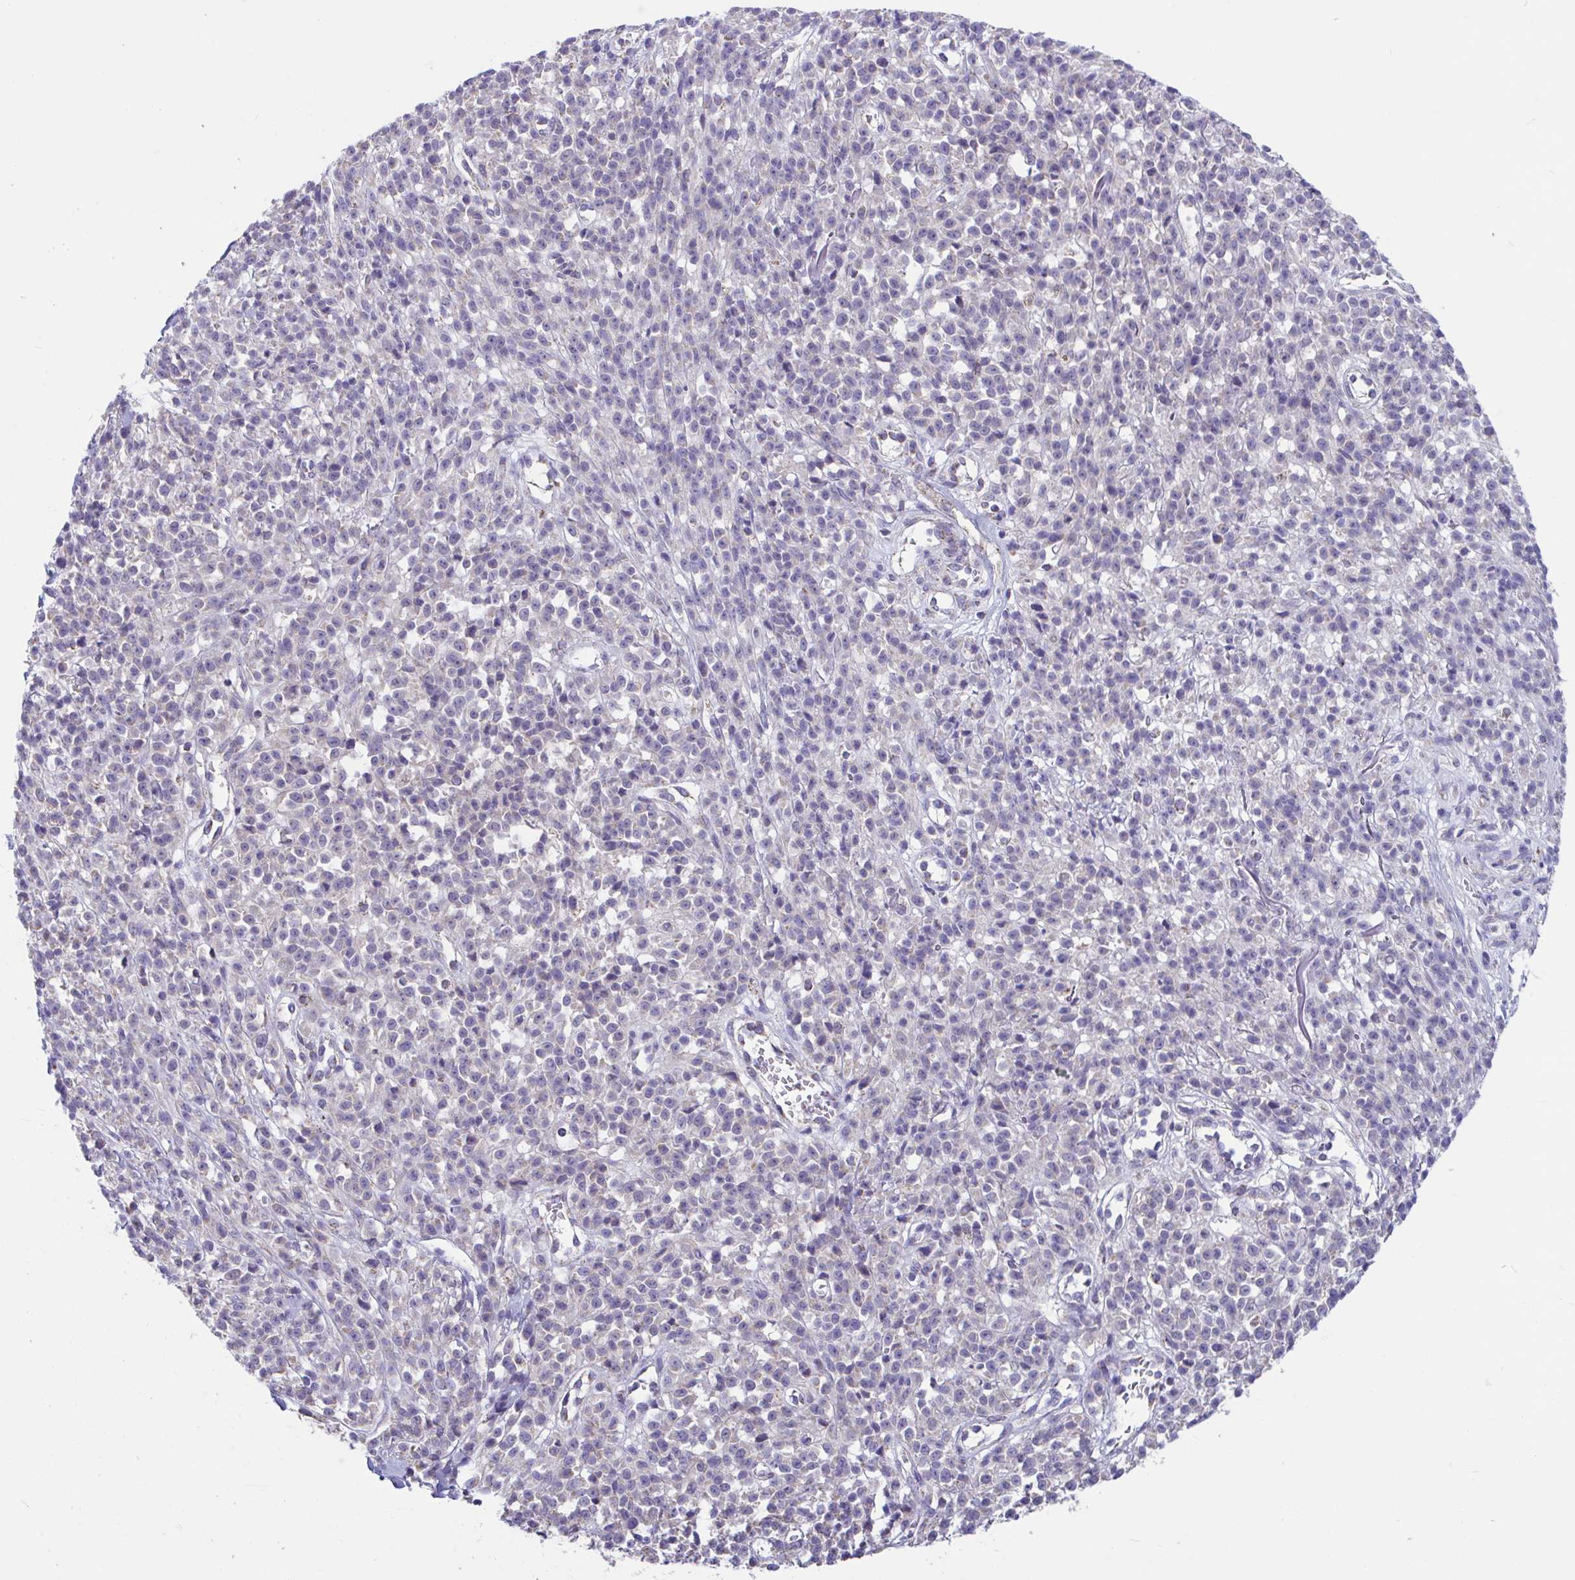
{"staining": {"intensity": "negative", "quantity": "none", "location": "none"}, "tissue": "melanoma", "cell_type": "Tumor cells", "image_type": "cancer", "snomed": [{"axis": "morphology", "description": "Malignant melanoma, NOS"}, {"axis": "topography", "description": "Skin"}, {"axis": "topography", "description": "Skin of trunk"}], "caption": "This is an immunohistochemistry (IHC) image of human melanoma. There is no positivity in tumor cells.", "gene": "OR13A1", "patient": {"sex": "male", "age": 74}}